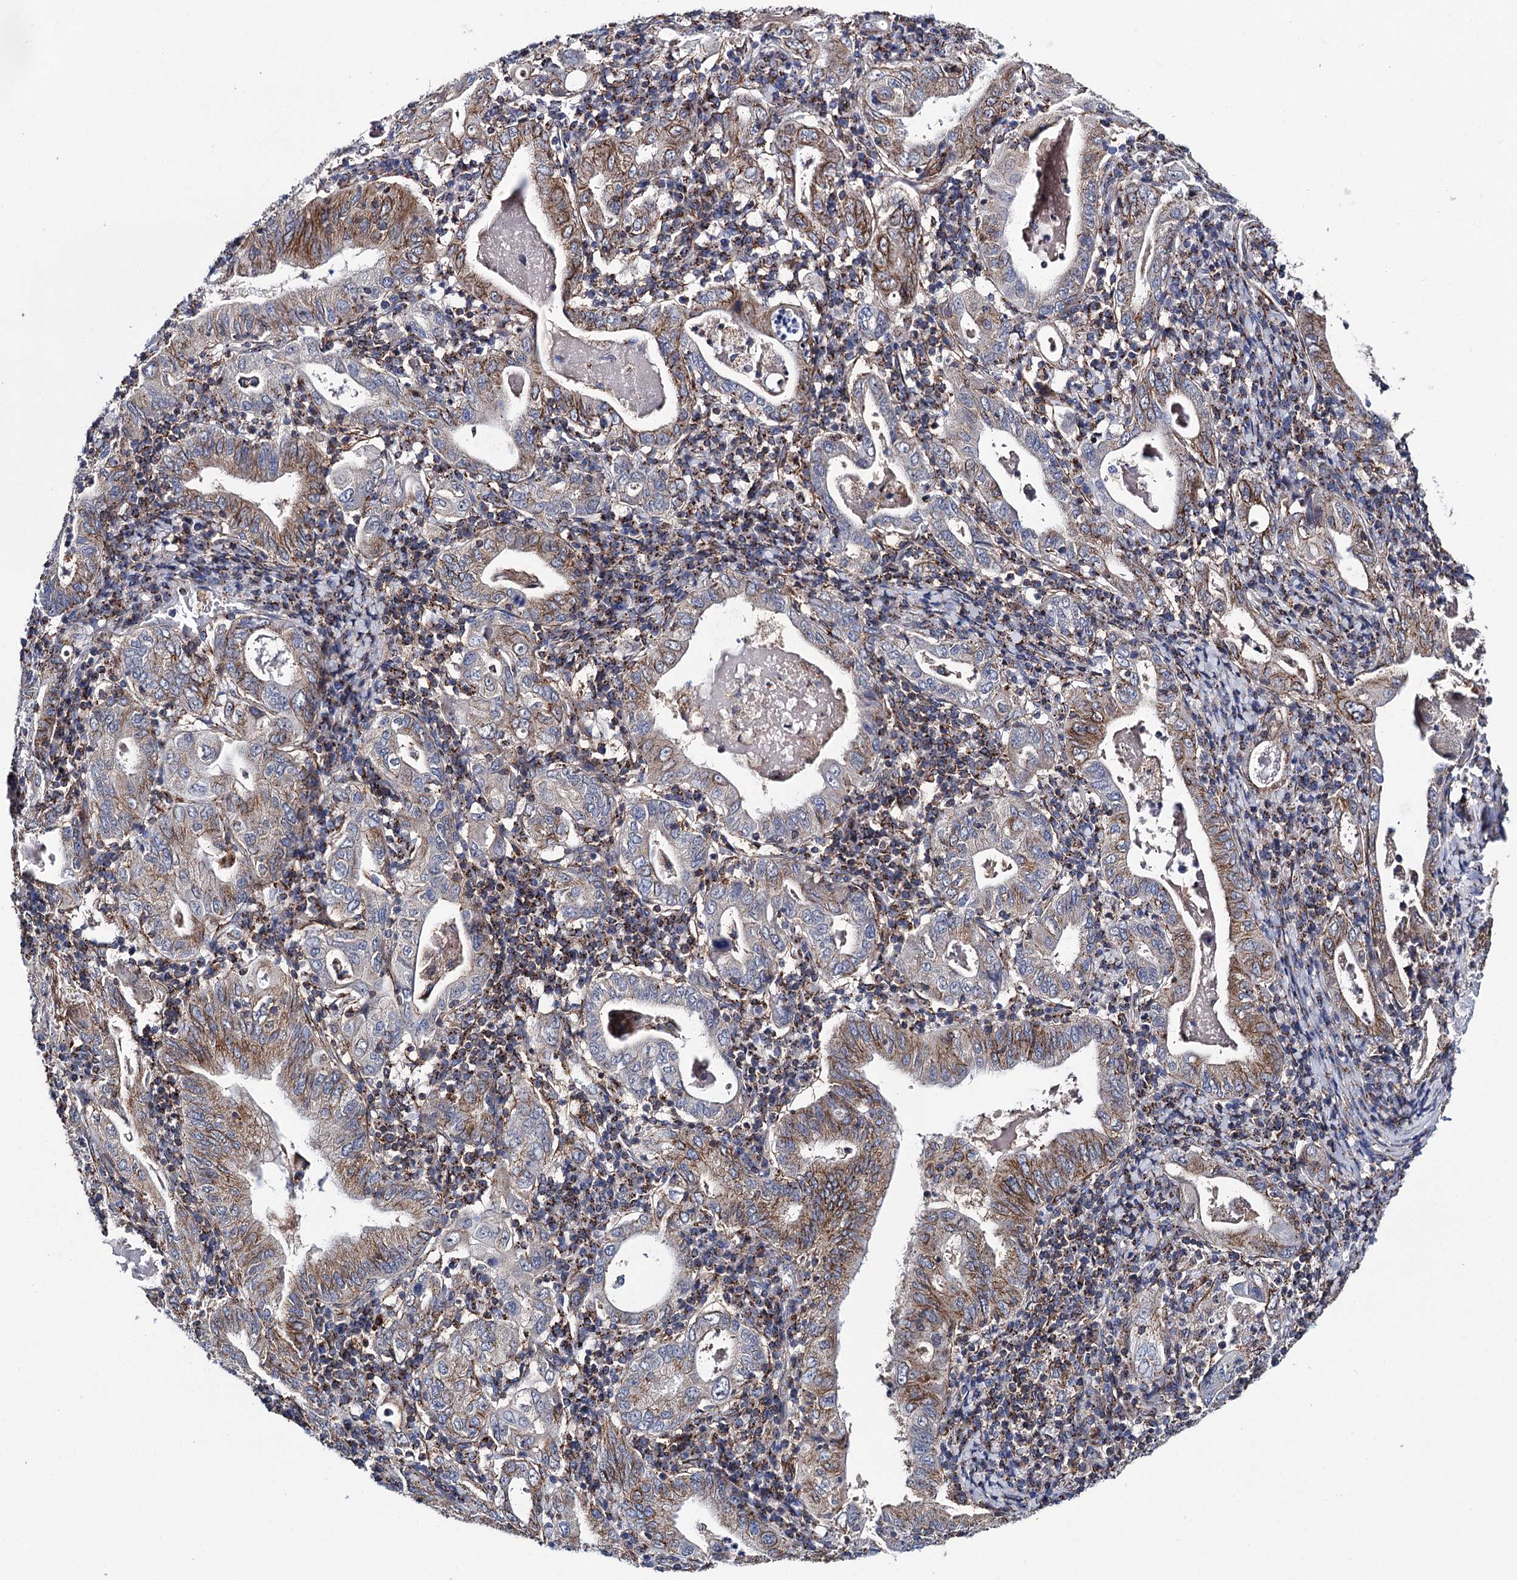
{"staining": {"intensity": "moderate", "quantity": ">75%", "location": "cytoplasmic/membranous"}, "tissue": "stomach cancer", "cell_type": "Tumor cells", "image_type": "cancer", "snomed": [{"axis": "morphology", "description": "Normal tissue, NOS"}, {"axis": "morphology", "description": "Adenocarcinoma, NOS"}, {"axis": "topography", "description": "Esophagus"}, {"axis": "topography", "description": "Stomach, upper"}, {"axis": "topography", "description": "Peripheral nerve tissue"}], "caption": "Immunohistochemical staining of adenocarcinoma (stomach) exhibits medium levels of moderate cytoplasmic/membranous protein positivity in about >75% of tumor cells.", "gene": "DEF6", "patient": {"sex": "male", "age": 62}}